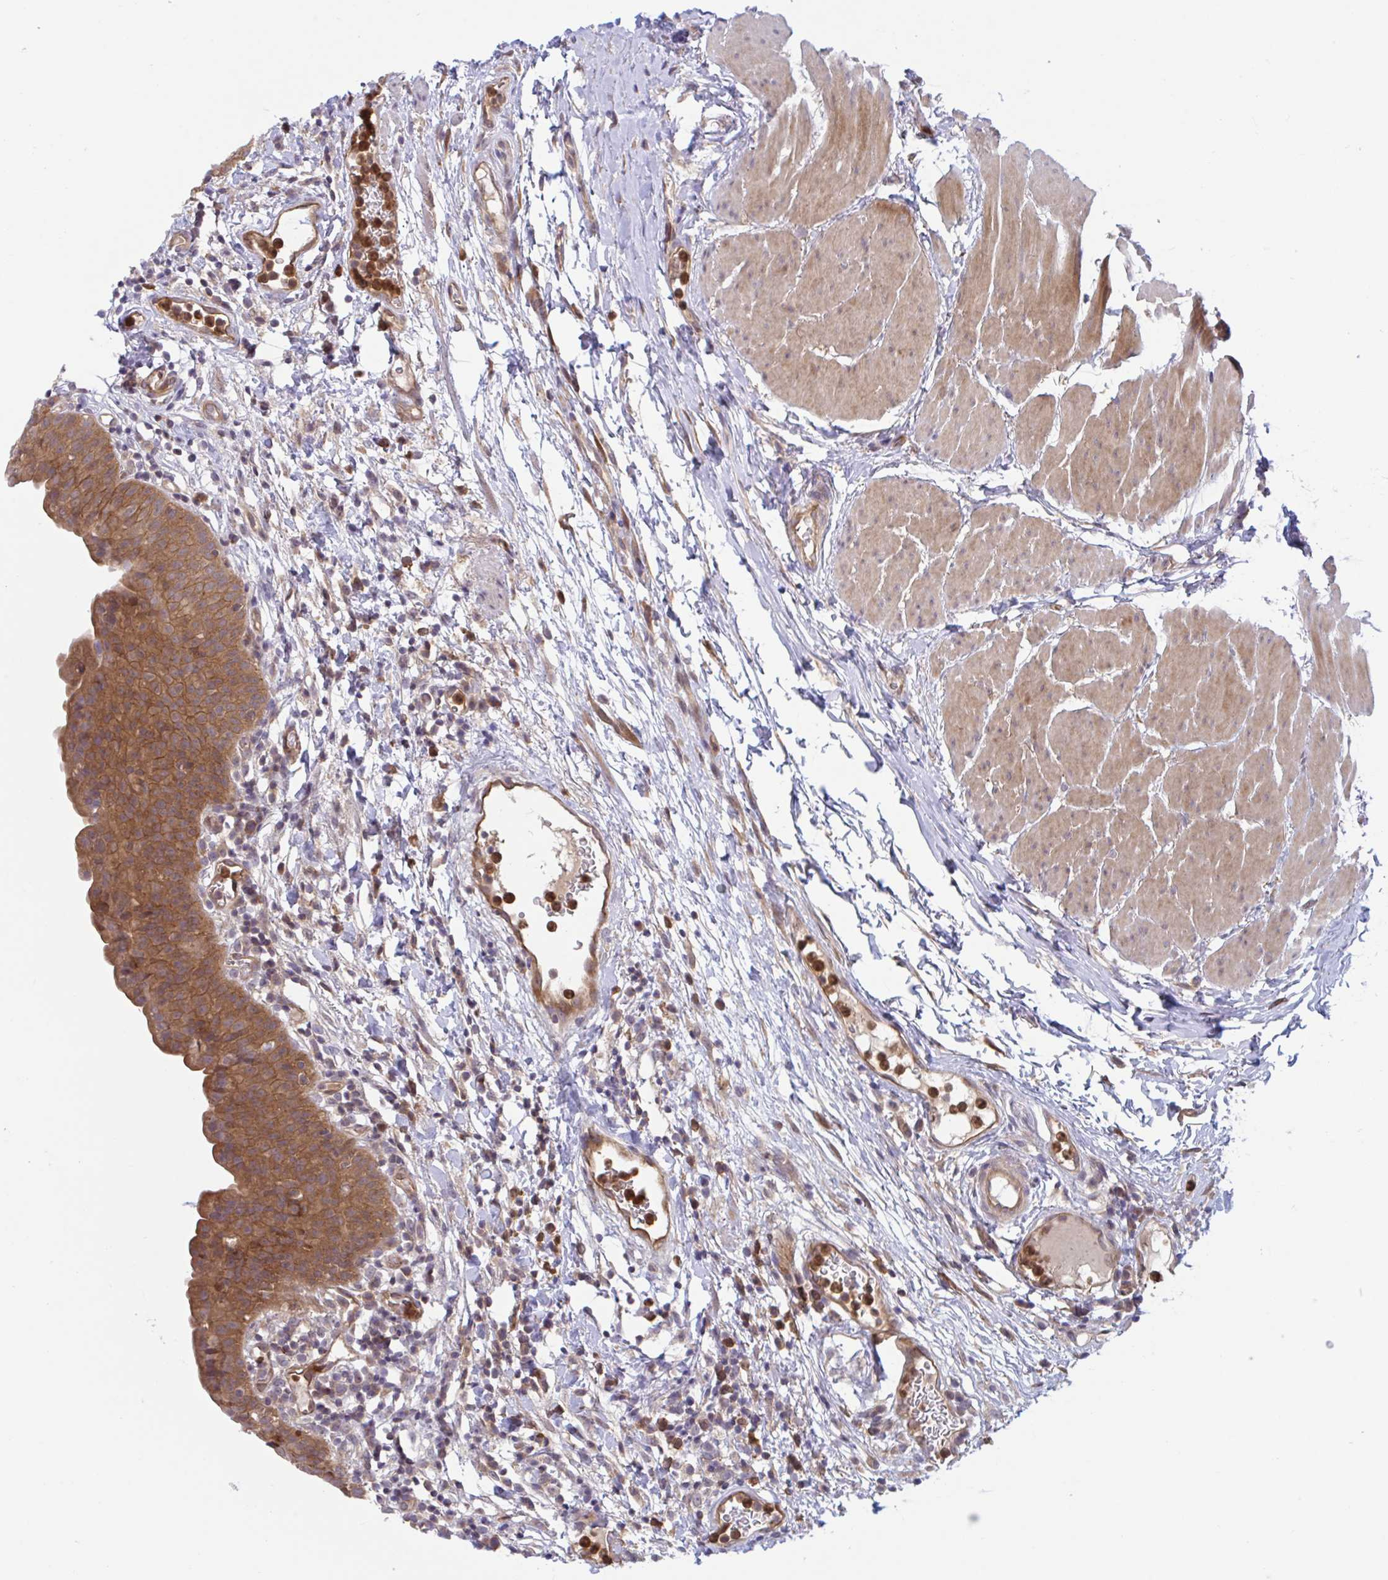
{"staining": {"intensity": "moderate", "quantity": ">75%", "location": "cytoplasmic/membranous,nuclear"}, "tissue": "urinary bladder", "cell_type": "Urothelial cells", "image_type": "normal", "snomed": [{"axis": "morphology", "description": "Normal tissue, NOS"}, {"axis": "morphology", "description": "Inflammation, NOS"}, {"axis": "topography", "description": "Urinary bladder"}], "caption": "Urinary bladder stained with immunohistochemistry (IHC) exhibits moderate cytoplasmic/membranous,nuclear positivity in approximately >75% of urothelial cells.", "gene": "LMNTD2", "patient": {"sex": "male", "age": 57}}